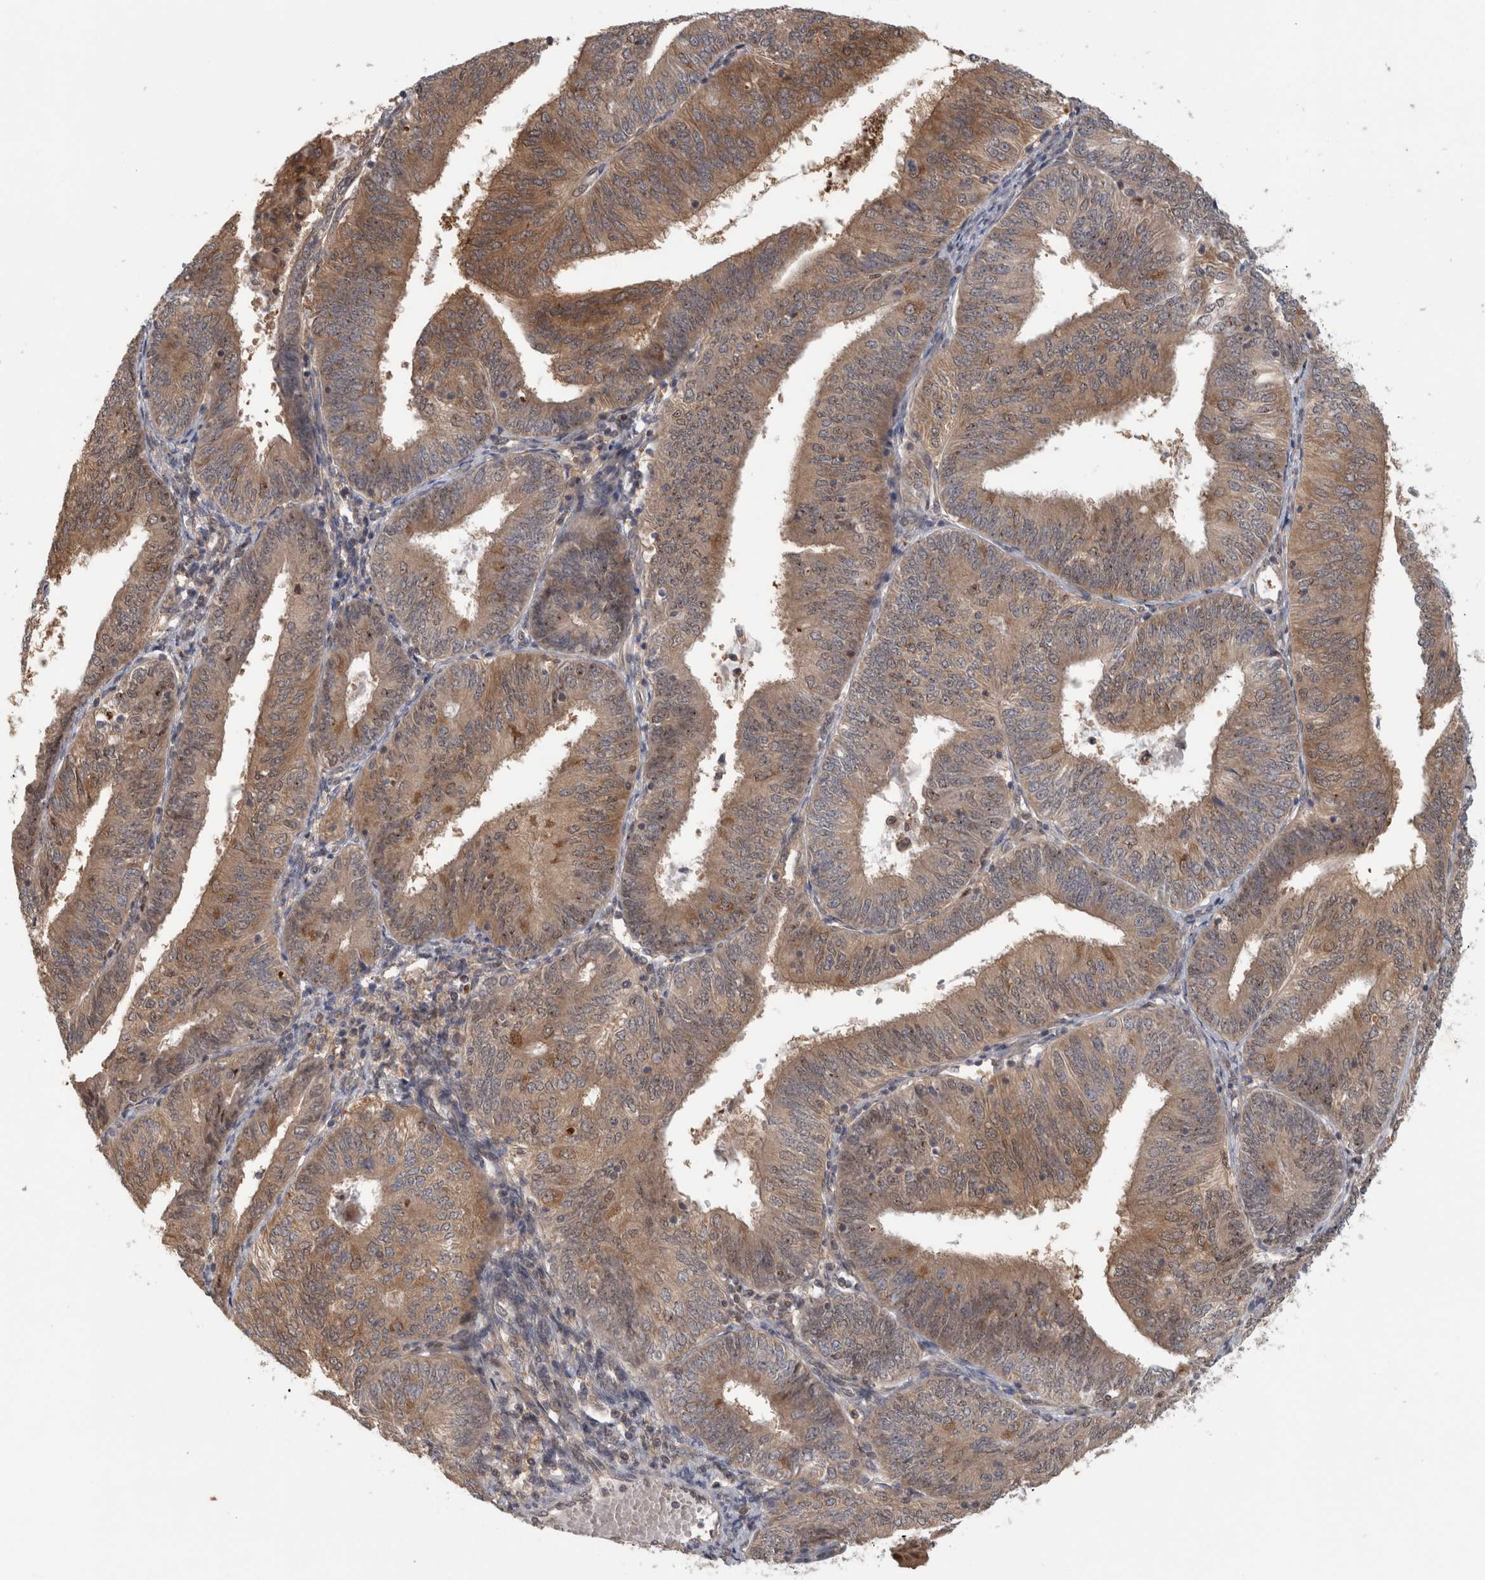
{"staining": {"intensity": "moderate", "quantity": ">75%", "location": "cytoplasmic/membranous"}, "tissue": "endometrial cancer", "cell_type": "Tumor cells", "image_type": "cancer", "snomed": [{"axis": "morphology", "description": "Adenocarcinoma, NOS"}, {"axis": "topography", "description": "Endometrium"}], "caption": "Immunohistochemical staining of endometrial adenocarcinoma demonstrates moderate cytoplasmic/membranous protein positivity in about >75% of tumor cells.", "gene": "PIGP", "patient": {"sex": "female", "age": 58}}